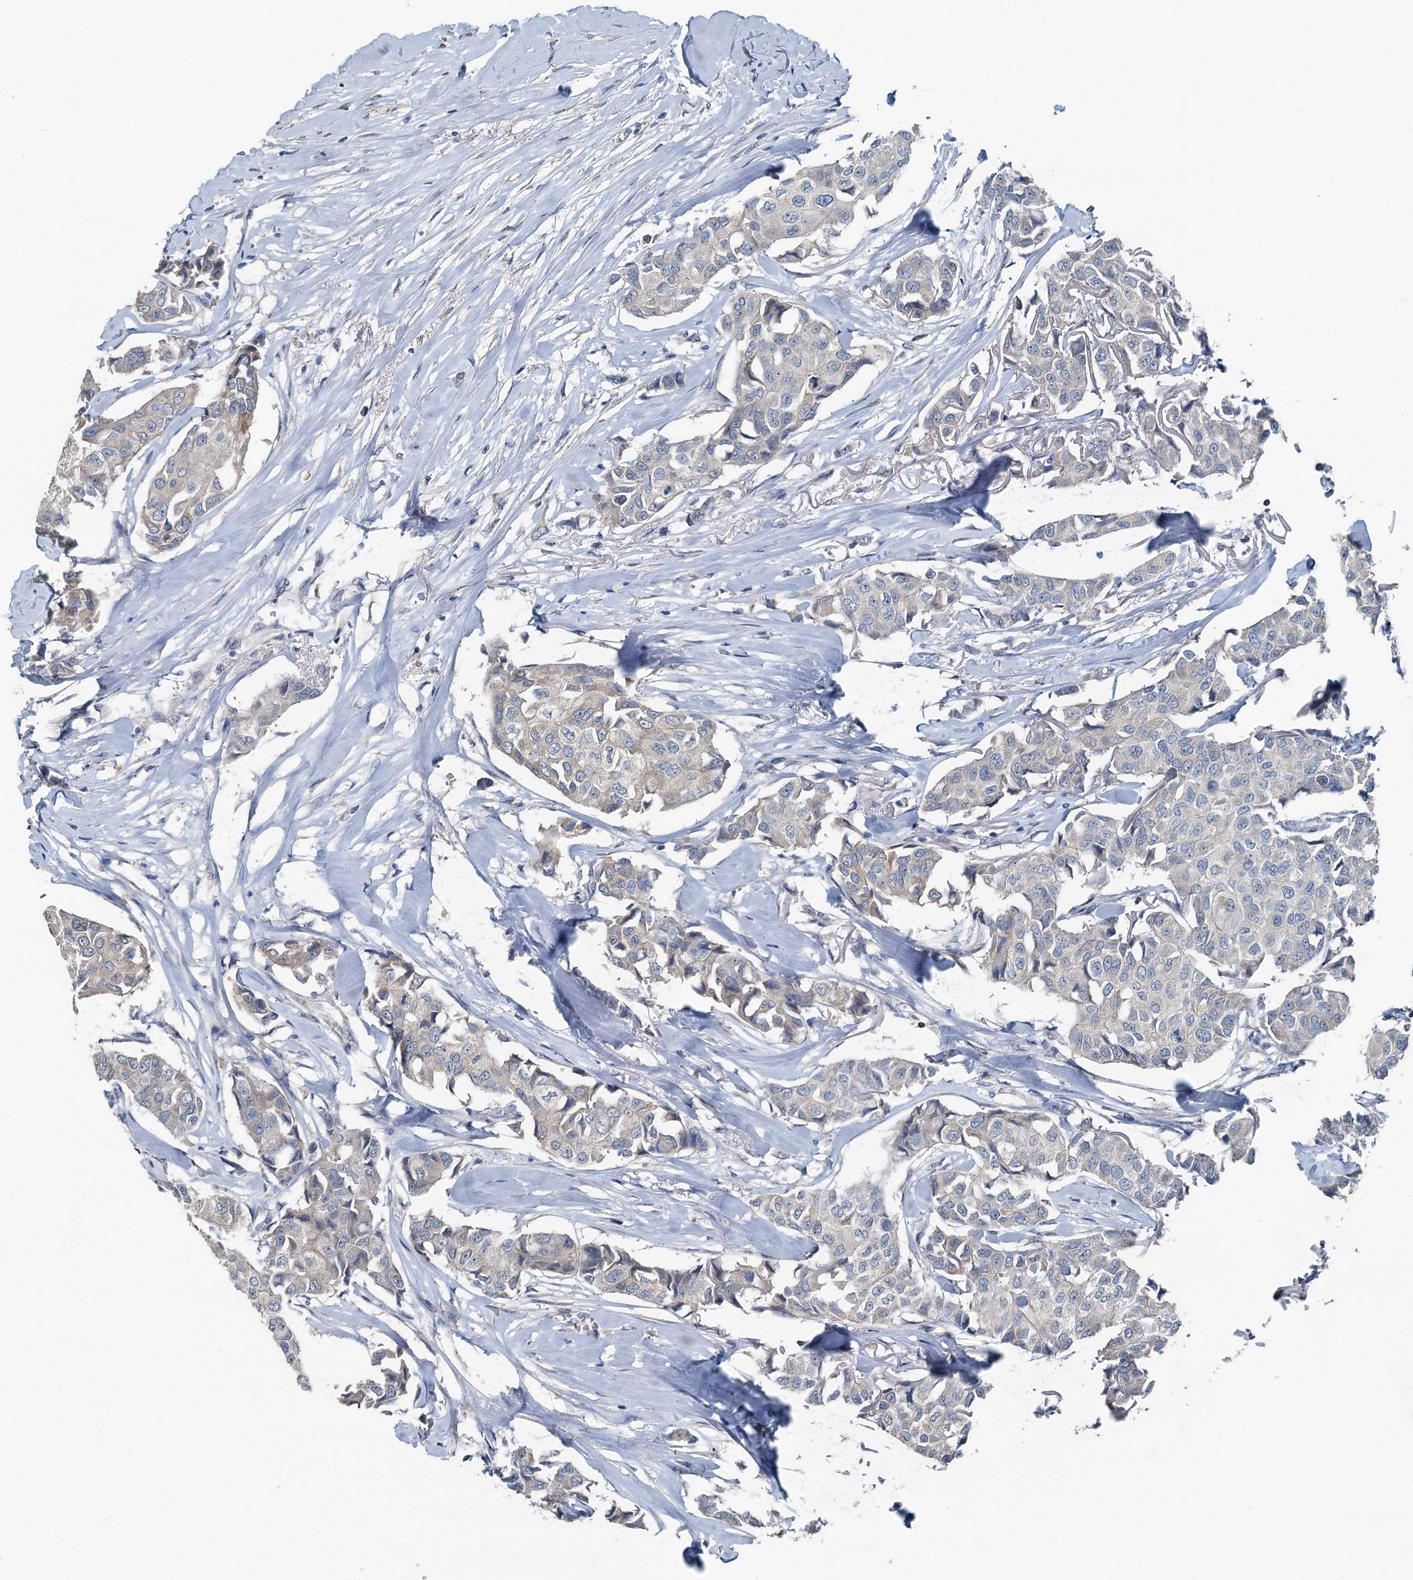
{"staining": {"intensity": "negative", "quantity": "none", "location": "none"}, "tissue": "breast cancer", "cell_type": "Tumor cells", "image_type": "cancer", "snomed": [{"axis": "morphology", "description": "Duct carcinoma"}, {"axis": "topography", "description": "Breast"}], "caption": "Immunohistochemistry photomicrograph of breast intraductal carcinoma stained for a protein (brown), which displays no expression in tumor cells.", "gene": "C6orf120", "patient": {"sex": "female", "age": 80}}